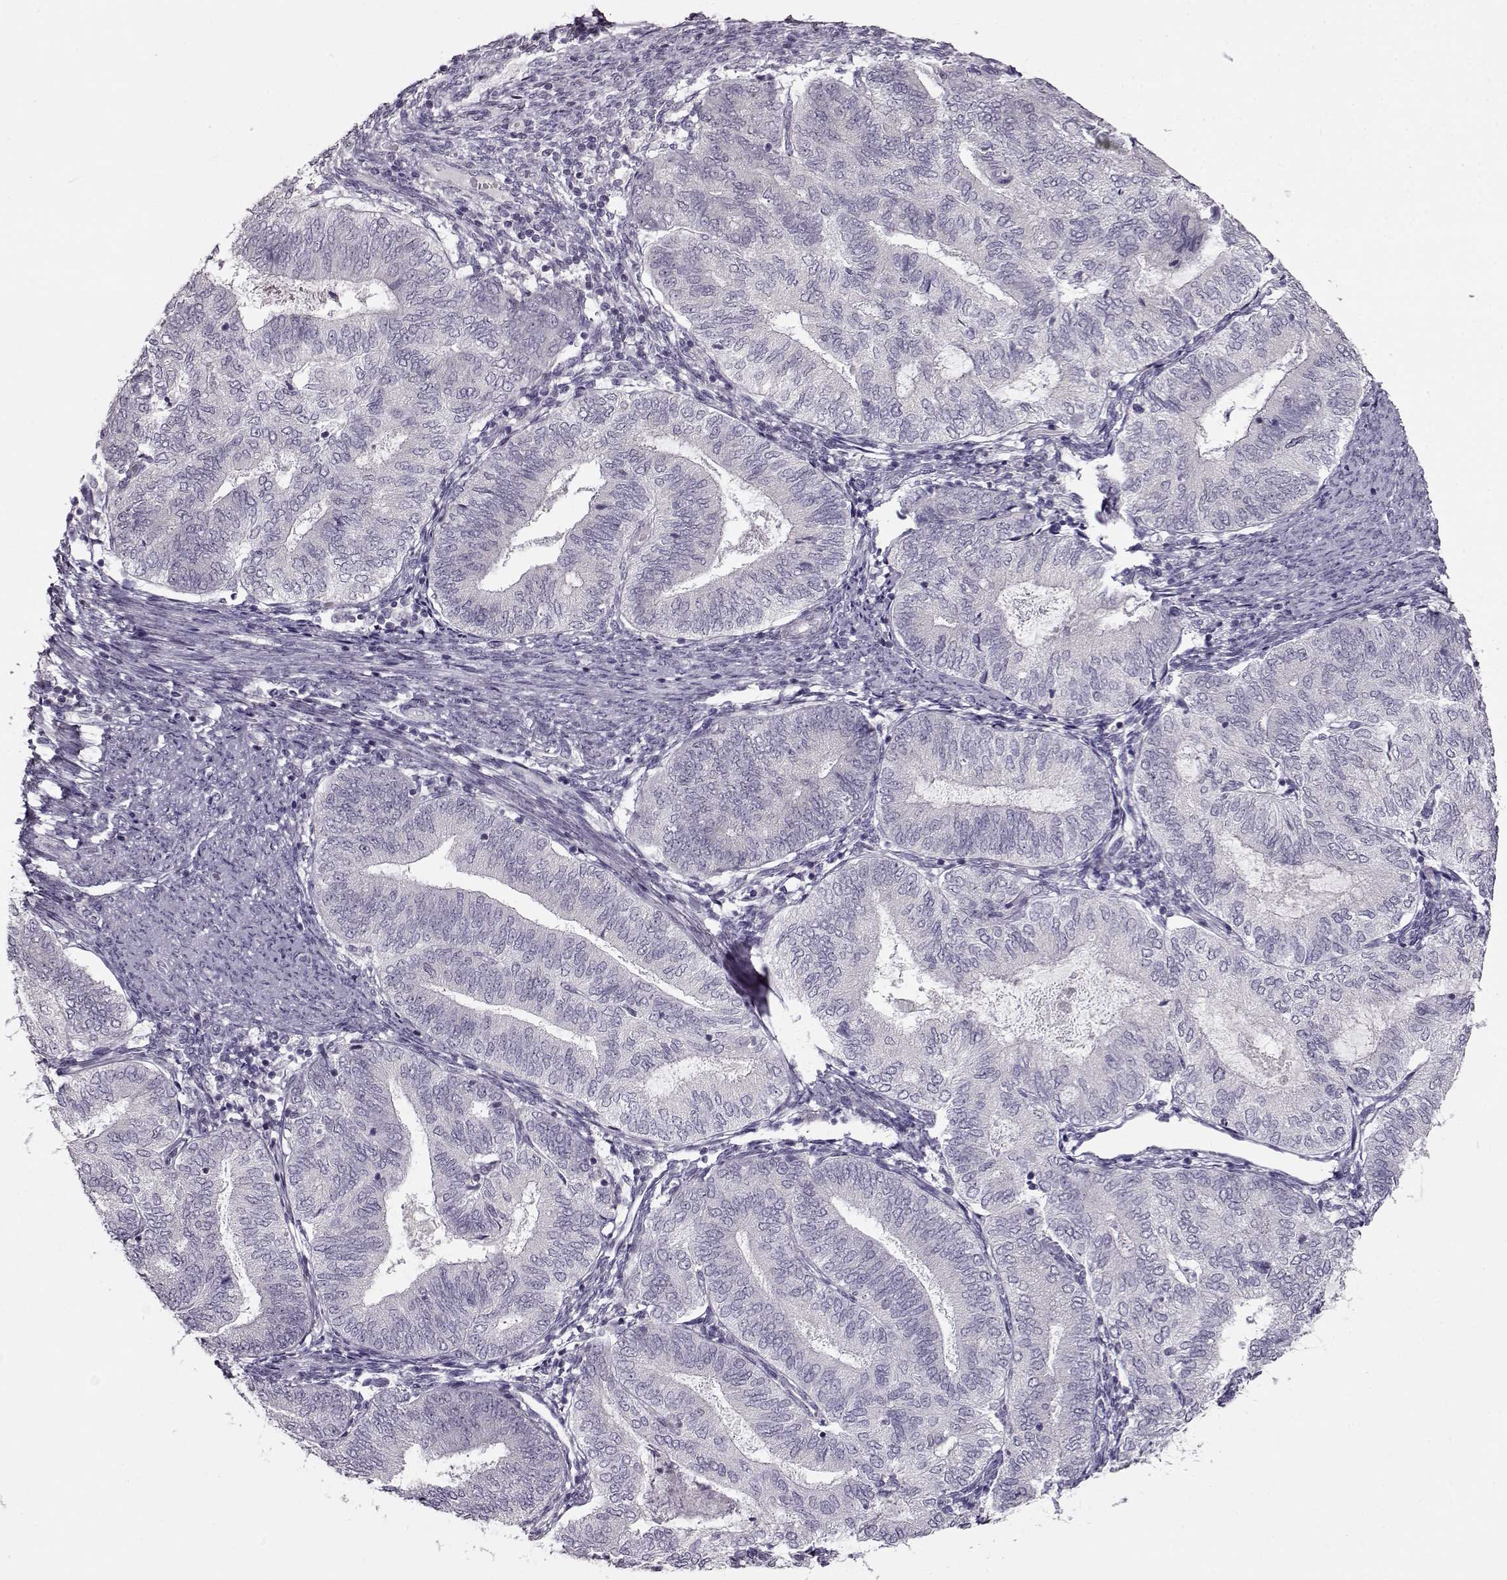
{"staining": {"intensity": "negative", "quantity": "none", "location": "none"}, "tissue": "endometrial cancer", "cell_type": "Tumor cells", "image_type": "cancer", "snomed": [{"axis": "morphology", "description": "Adenocarcinoma, NOS"}, {"axis": "topography", "description": "Endometrium"}], "caption": "Tumor cells show no significant protein expression in endometrial adenocarcinoma.", "gene": "RP1L1", "patient": {"sex": "female", "age": 65}}